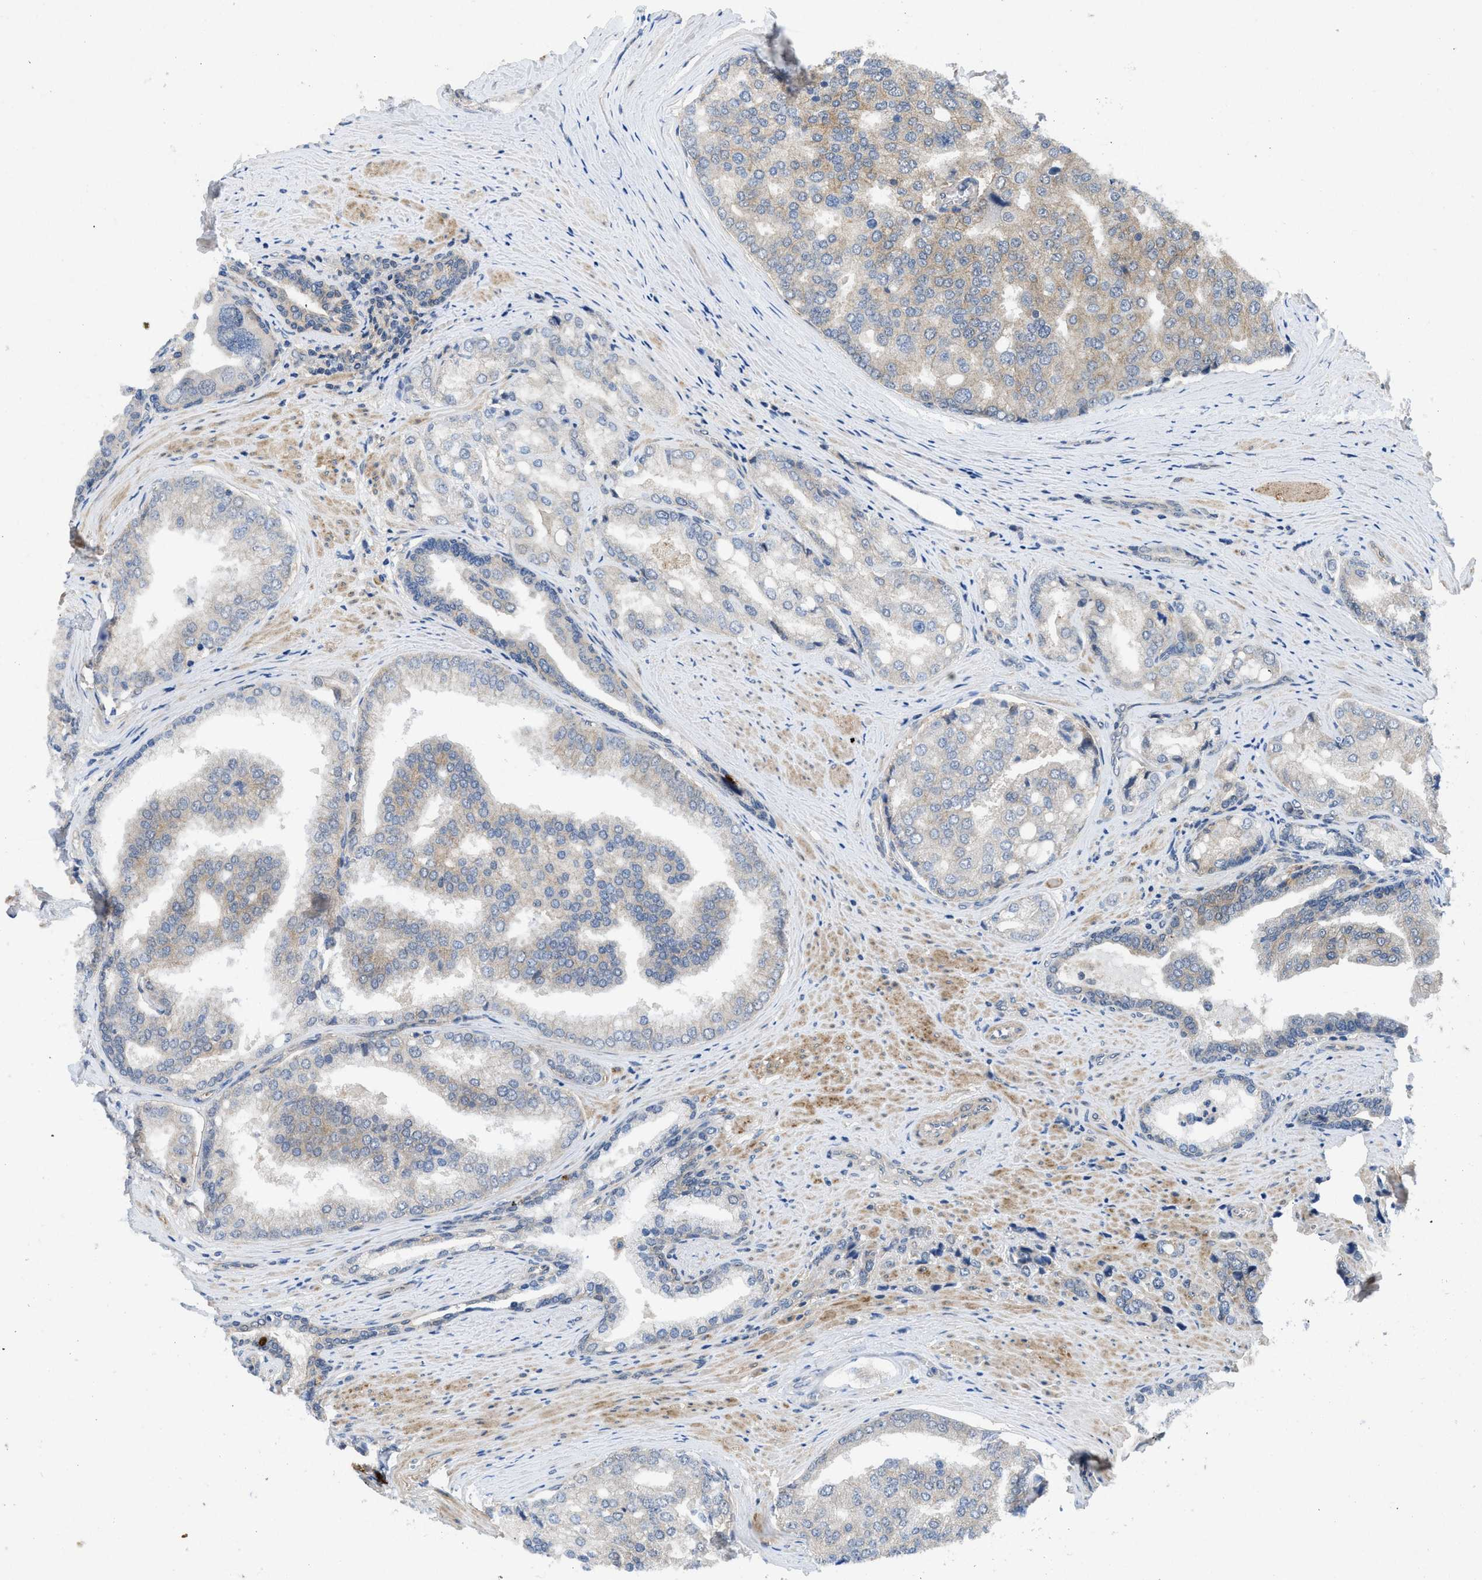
{"staining": {"intensity": "weak", "quantity": "25%-75%", "location": "cytoplasmic/membranous"}, "tissue": "prostate cancer", "cell_type": "Tumor cells", "image_type": "cancer", "snomed": [{"axis": "morphology", "description": "Adenocarcinoma, High grade"}, {"axis": "topography", "description": "Prostate"}], "caption": "Immunohistochemical staining of human prostate cancer (high-grade adenocarcinoma) reveals weak cytoplasmic/membranous protein positivity in approximately 25%-75% of tumor cells. Using DAB (3,3'-diaminobenzidine) (brown) and hematoxylin (blue) stains, captured at high magnification using brightfield microscopy.", "gene": "PANX1", "patient": {"sex": "male", "age": 50}}